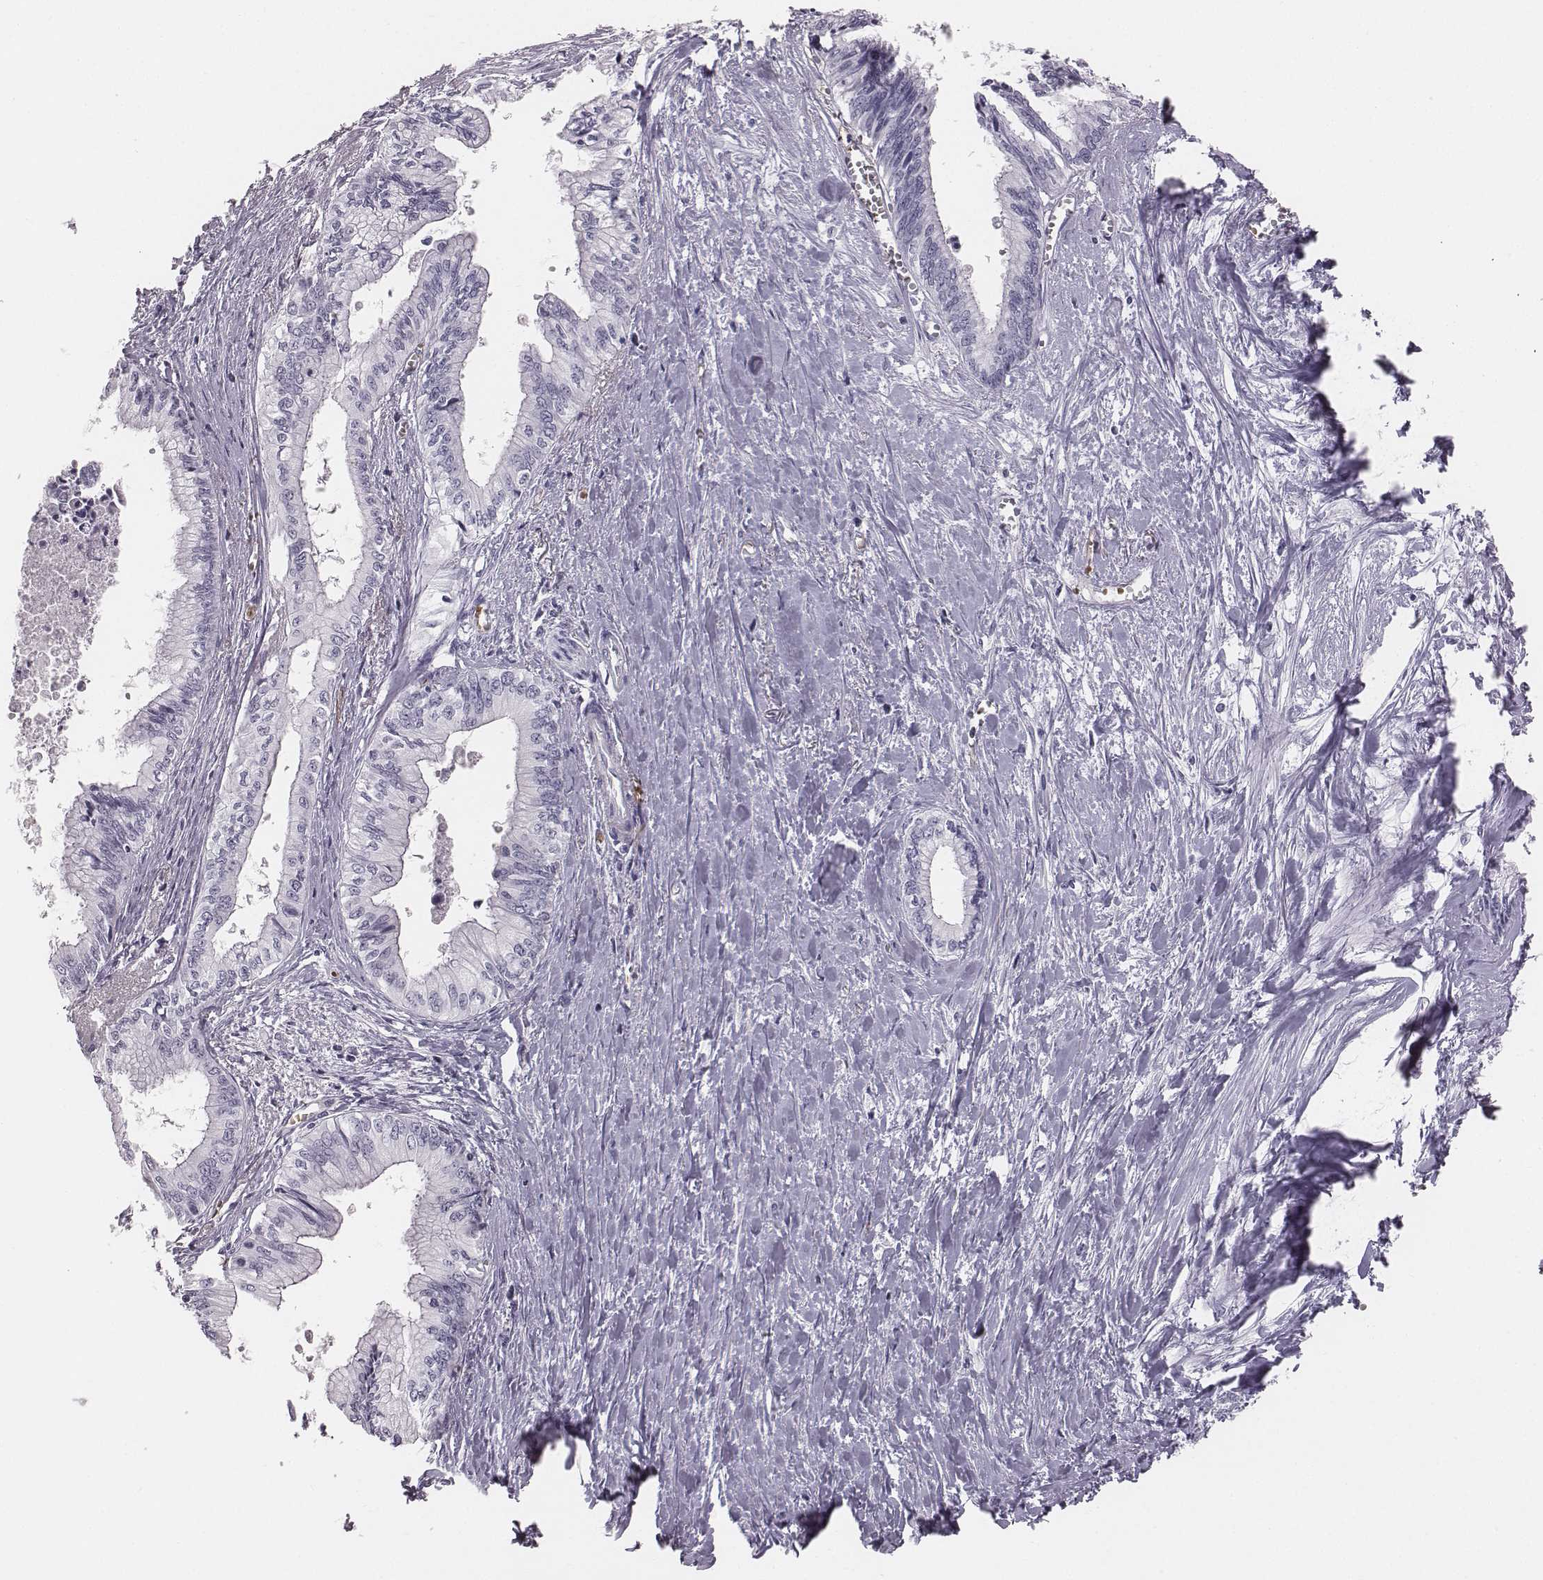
{"staining": {"intensity": "negative", "quantity": "none", "location": "none"}, "tissue": "pancreatic cancer", "cell_type": "Tumor cells", "image_type": "cancer", "snomed": [{"axis": "morphology", "description": "Adenocarcinoma, NOS"}, {"axis": "topography", "description": "Pancreas"}], "caption": "Adenocarcinoma (pancreatic) was stained to show a protein in brown. There is no significant staining in tumor cells. Nuclei are stained in blue.", "gene": "HBZ", "patient": {"sex": "female", "age": 61}}